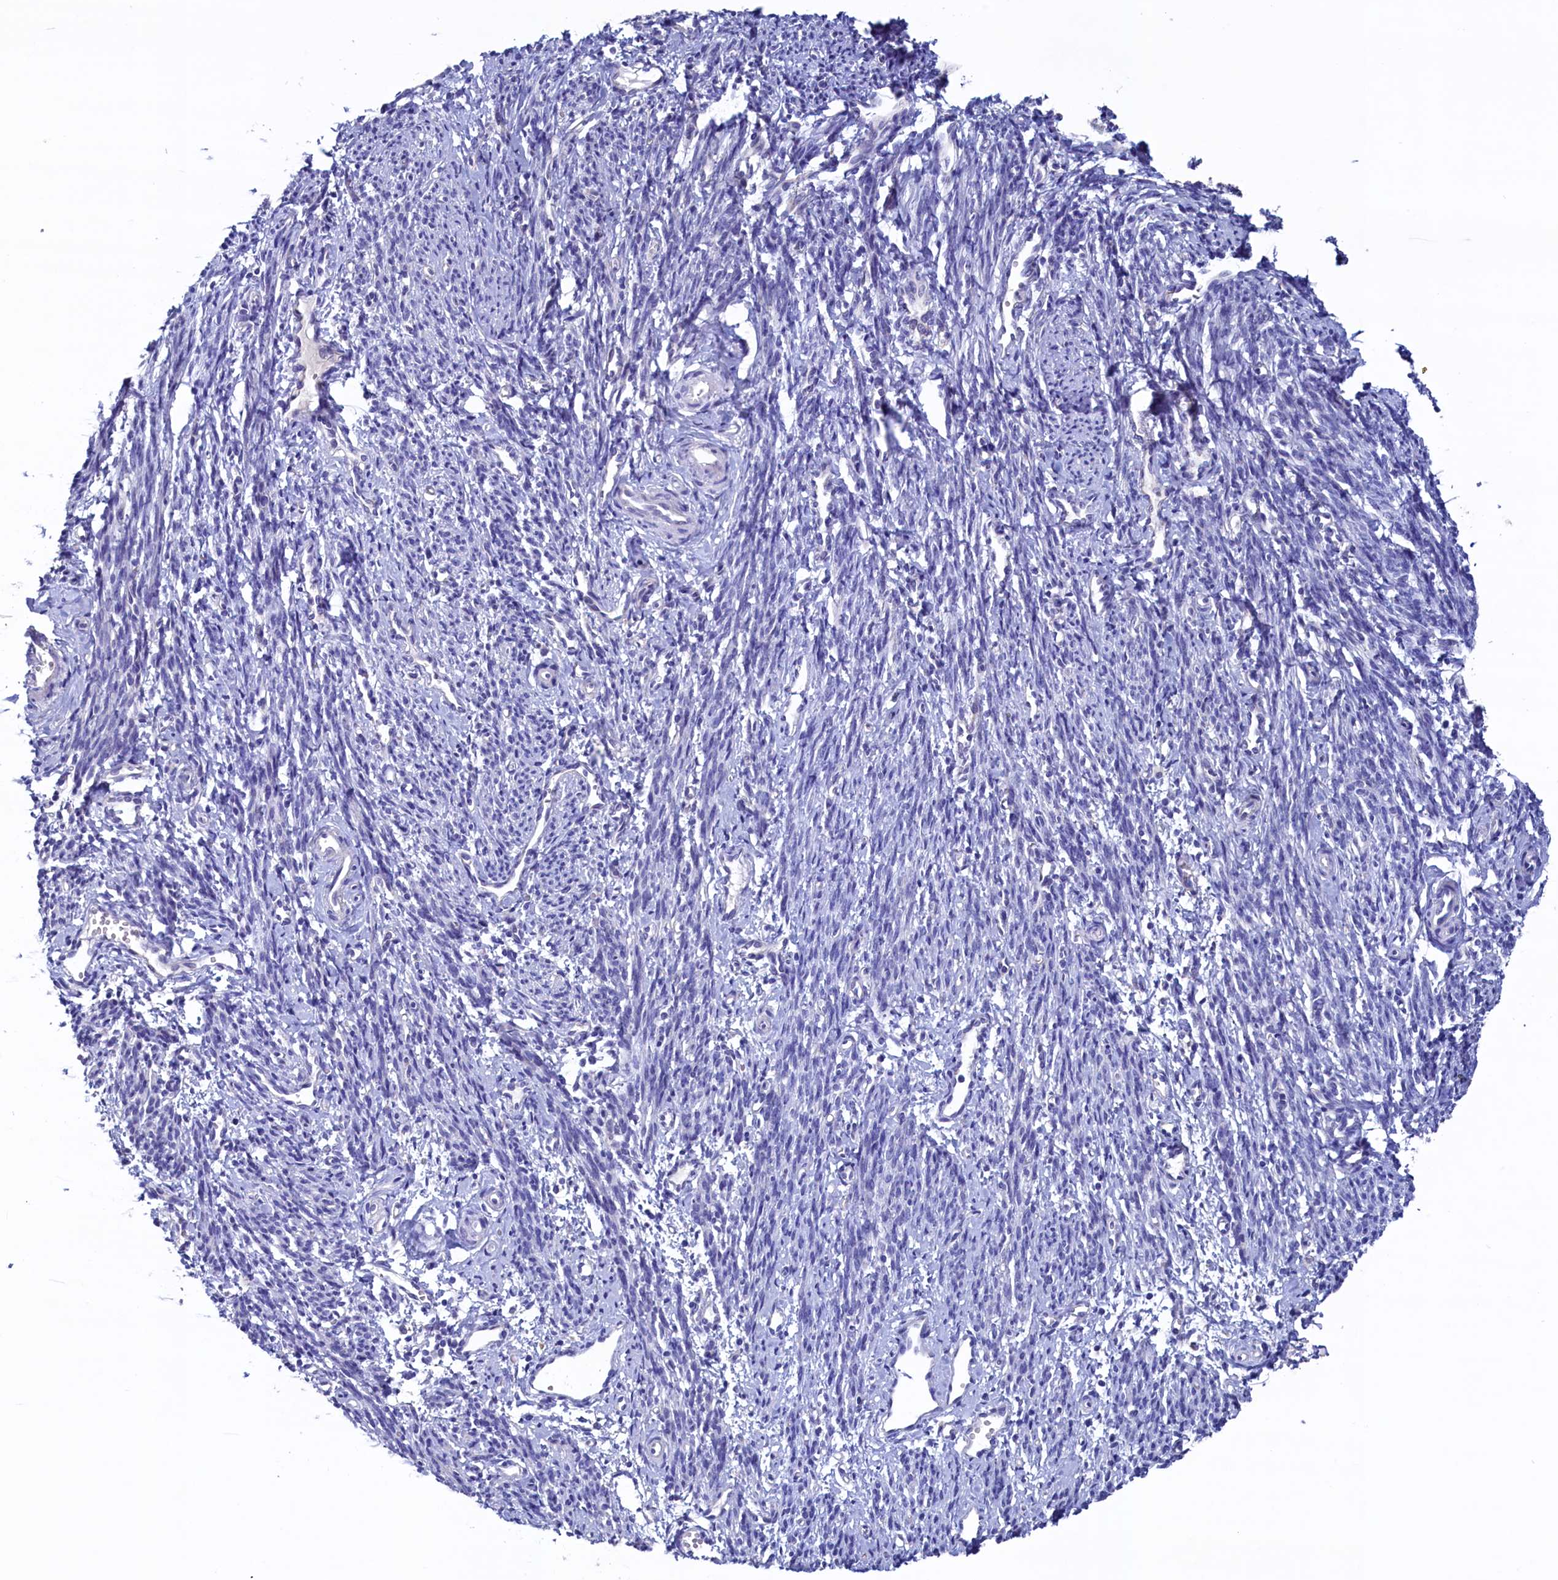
{"staining": {"intensity": "negative", "quantity": "none", "location": "none"}, "tissue": "smooth muscle", "cell_type": "Smooth muscle cells", "image_type": "normal", "snomed": [{"axis": "morphology", "description": "Normal tissue, NOS"}, {"axis": "topography", "description": "Smooth muscle"}, {"axis": "topography", "description": "Uterus"}], "caption": "Immunohistochemical staining of unremarkable smooth muscle demonstrates no significant expression in smooth muscle cells.", "gene": "CBLIF", "patient": {"sex": "female", "age": 59}}